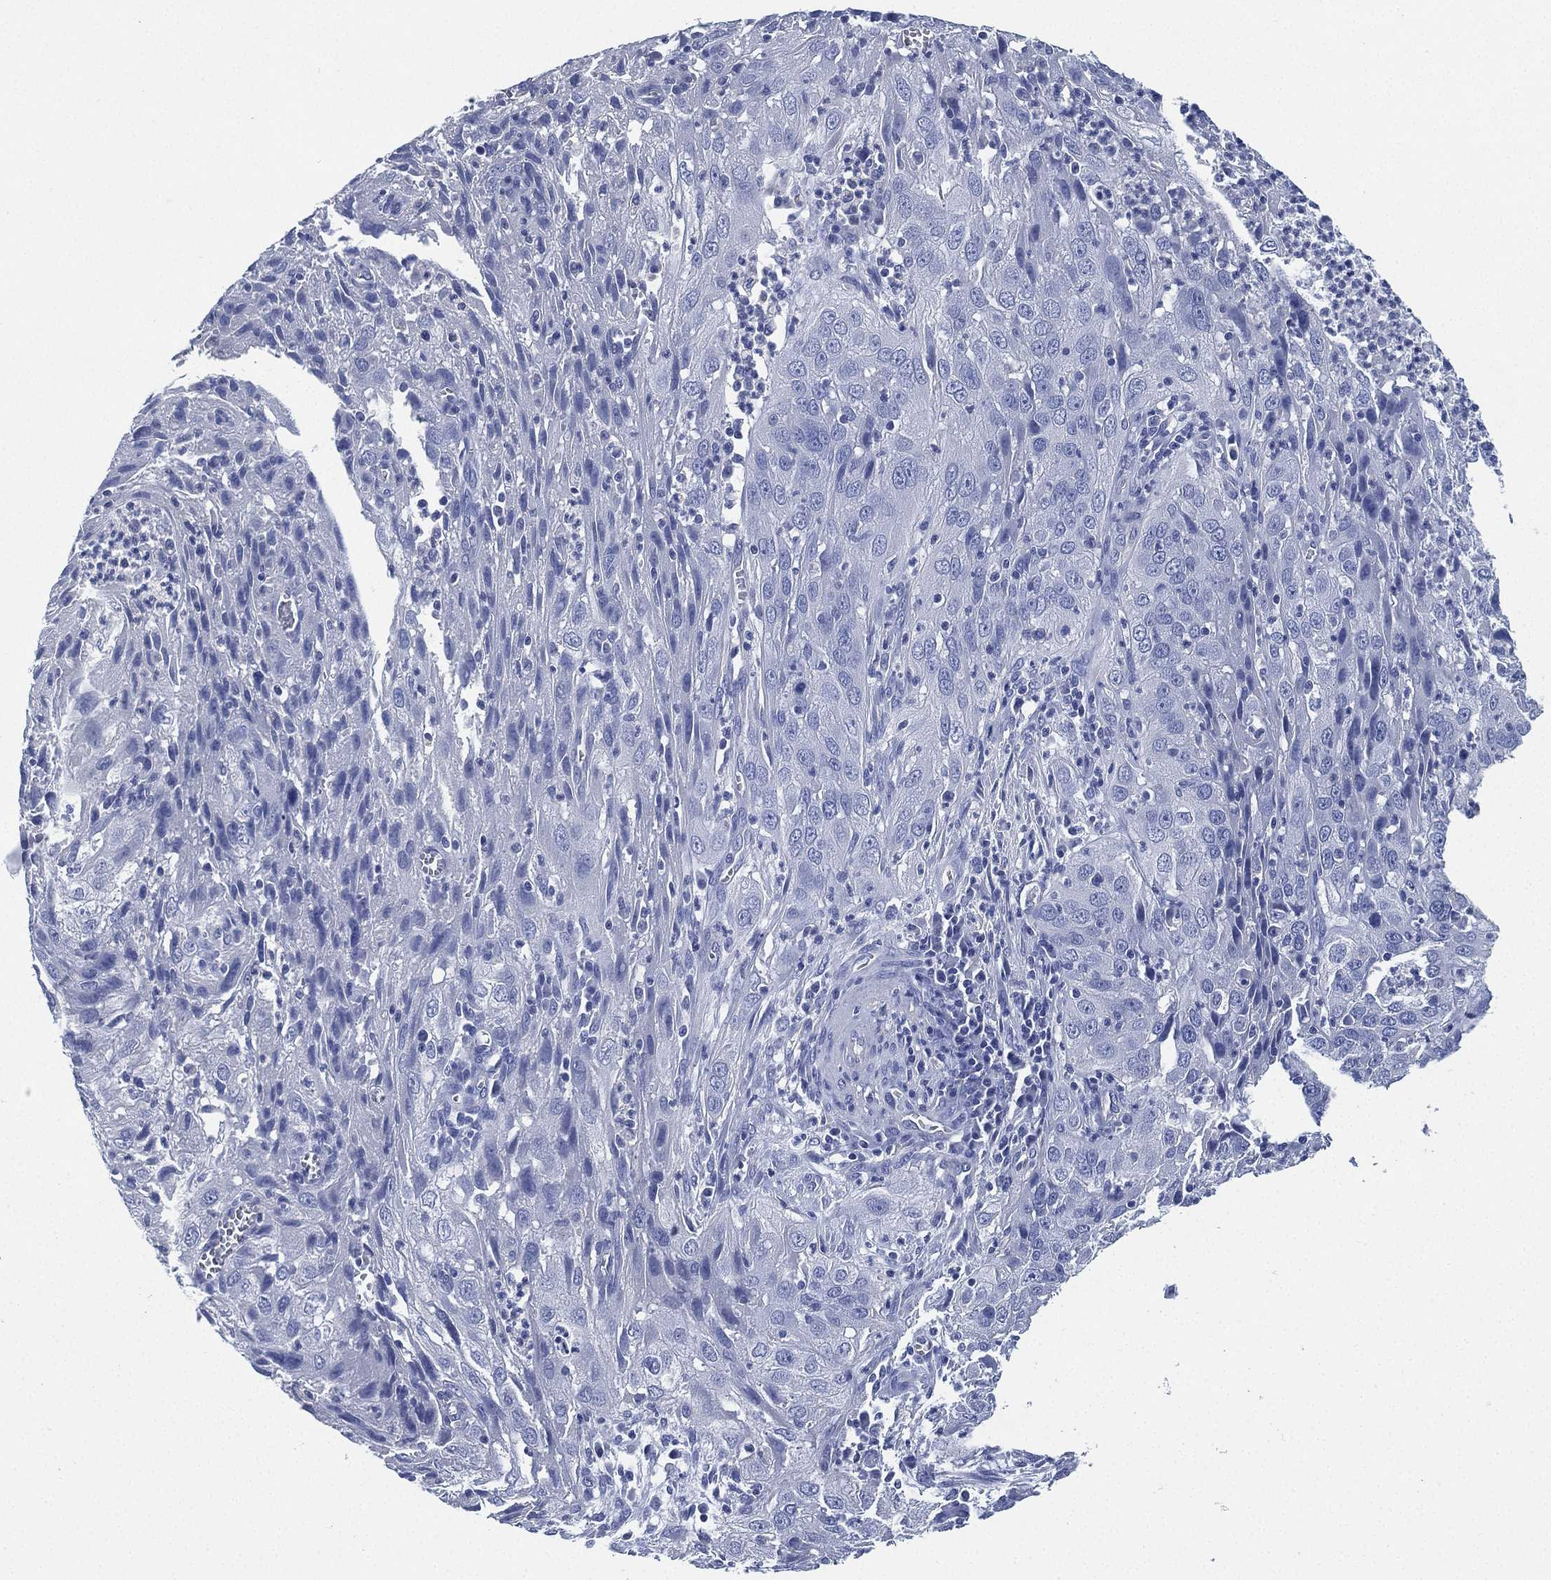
{"staining": {"intensity": "negative", "quantity": "none", "location": "none"}, "tissue": "cervical cancer", "cell_type": "Tumor cells", "image_type": "cancer", "snomed": [{"axis": "morphology", "description": "Squamous cell carcinoma, NOS"}, {"axis": "topography", "description": "Cervix"}], "caption": "This is a micrograph of IHC staining of cervical cancer, which shows no staining in tumor cells.", "gene": "CCDC70", "patient": {"sex": "female", "age": 32}}